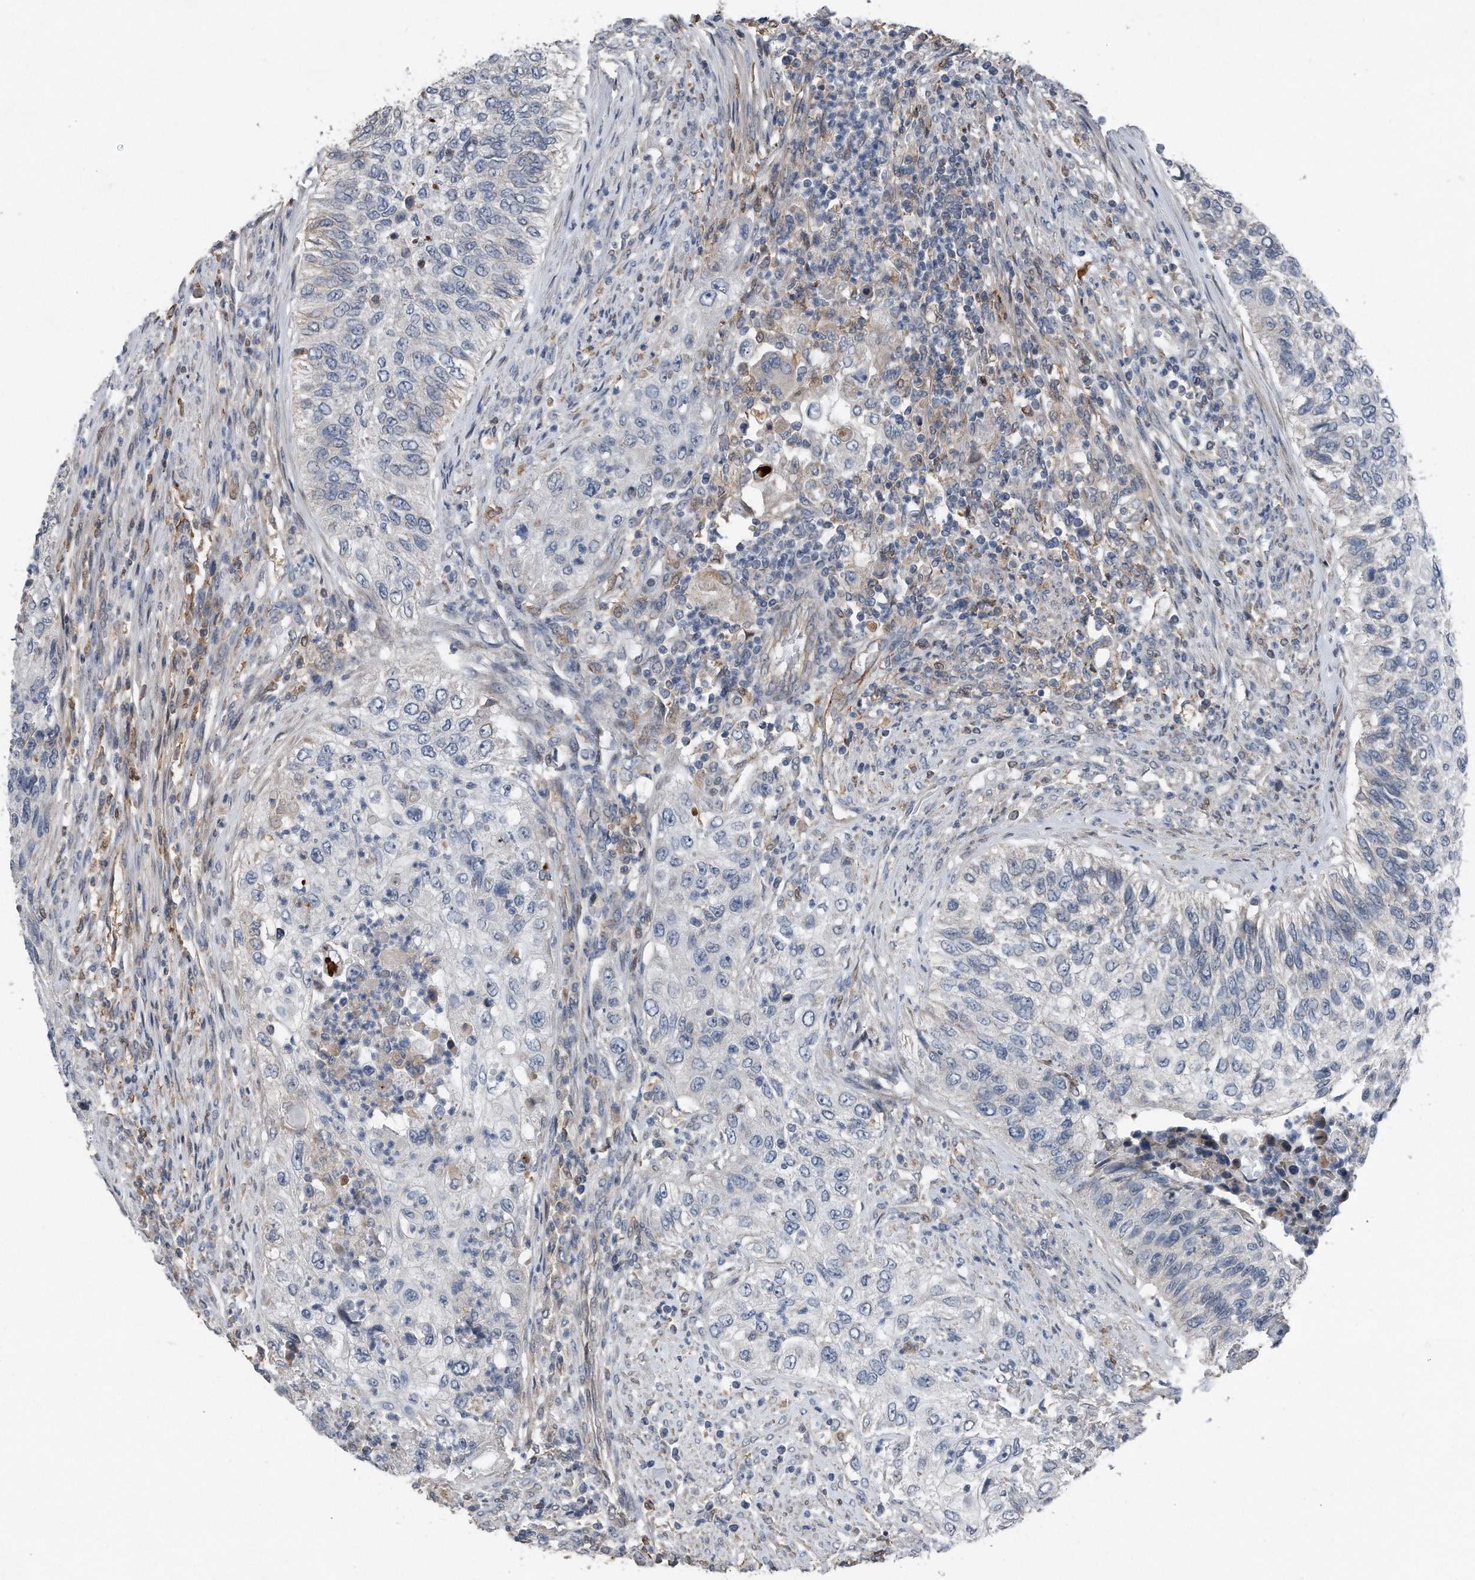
{"staining": {"intensity": "negative", "quantity": "none", "location": "none"}, "tissue": "urothelial cancer", "cell_type": "Tumor cells", "image_type": "cancer", "snomed": [{"axis": "morphology", "description": "Urothelial carcinoma, High grade"}, {"axis": "topography", "description": "Urinary bladder"}], "caption": "Tumor cells show no significant expression in high-grade urothelial carcinoma. (Brightfield microscopy of DAB IHC at high magnification).", "gene": "DST", "patient": {"sex": "female", "age": 60}}